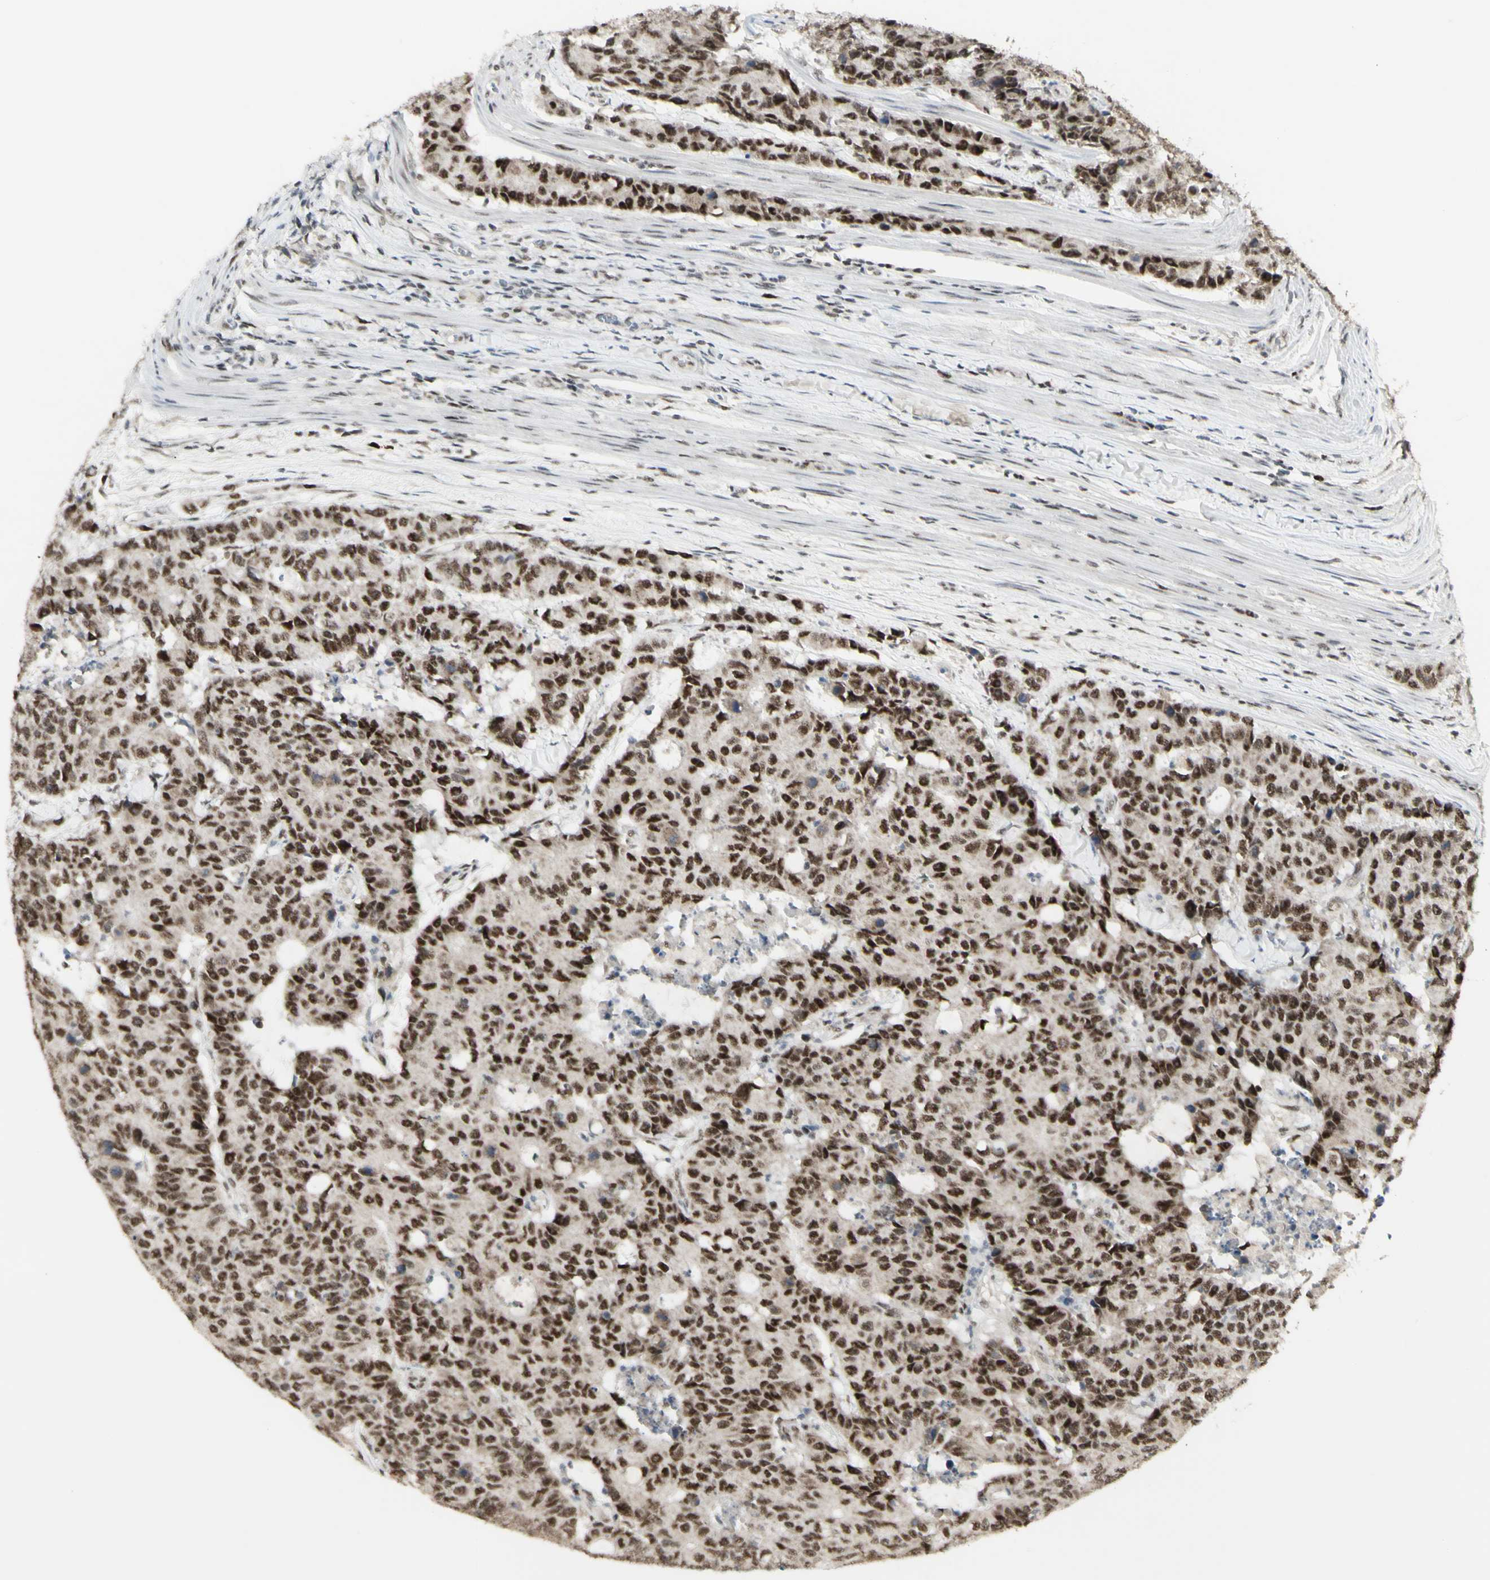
{"staining": {"intensity": "strong", "quantity": "25%-75%", "location": "nuclear"}, "tissue": "colorectal cancer", "cell_type": "Tumor cells", "image_type": "cancer", "snomed": [{"axis": "morphology", "description": "Adenocarcinoma, NOS"}, {"axis": "topography", "description": "Colon"}], "caption": "Adenocarcinoma (colorectal) stained with a protein marker shows strong staining in tumor cells.", "gene": "CCNT1", "patient": {"sex": "female", "age": 86}}